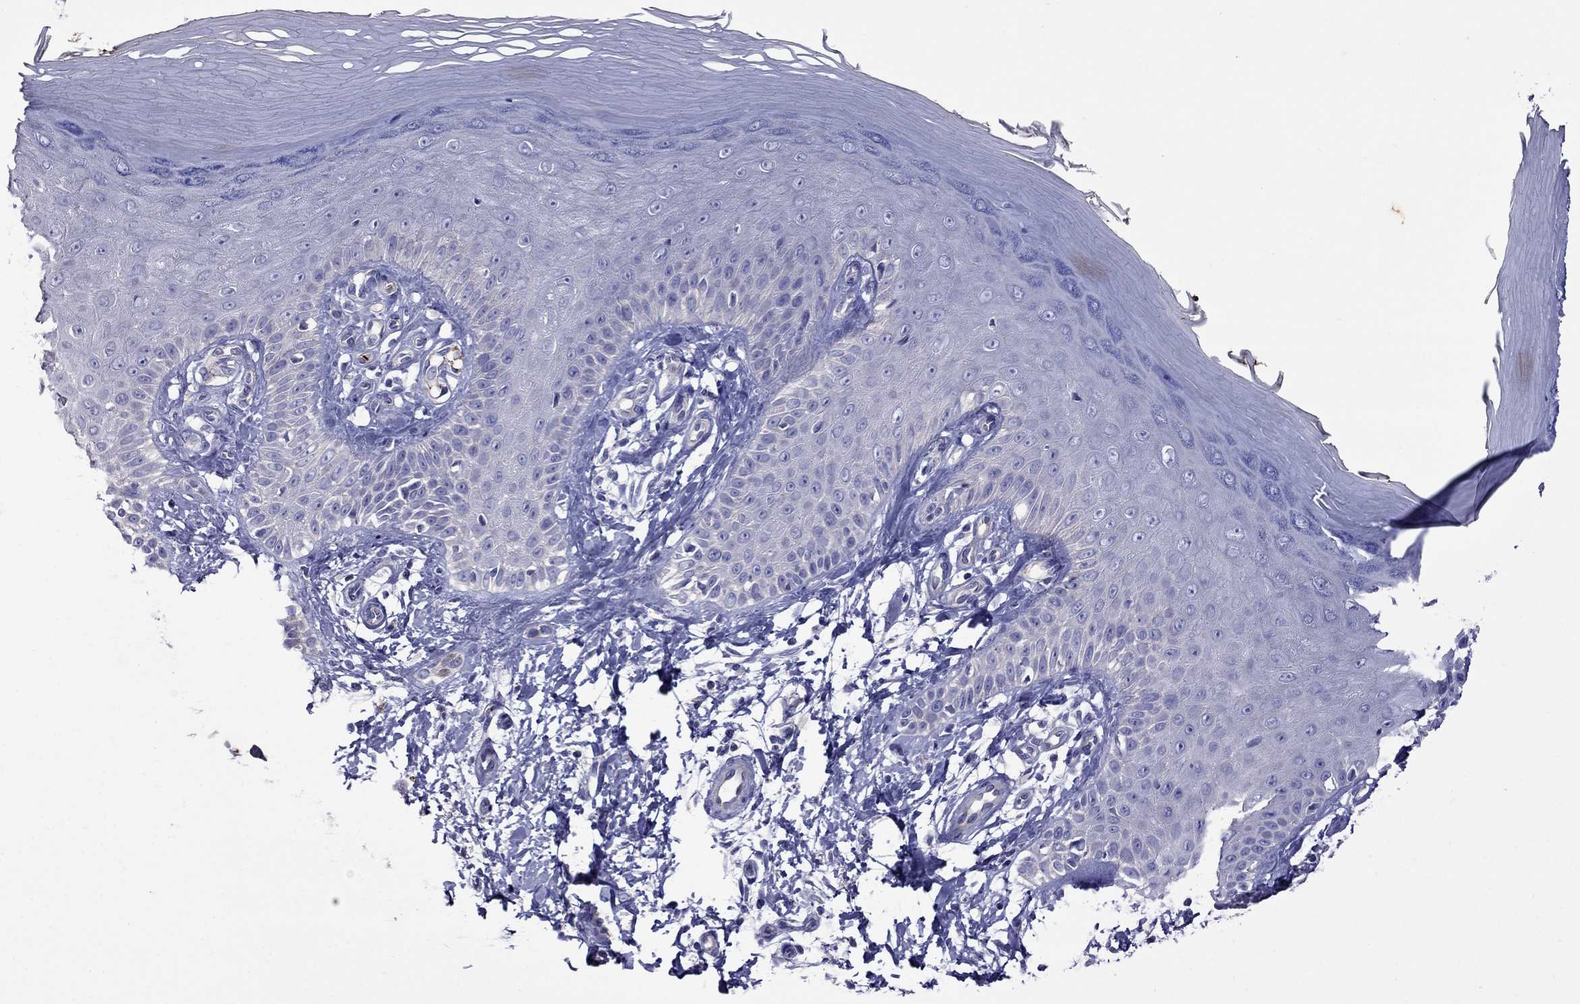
{"staining": {"intensity": "negative", "quantity": "none", "location": "none"}, "tissue": "skin", "cell_type": "Fibroblasts", "image_type": "normal", "snomed": [{"axis": "morphology", "description": "Normal tissue, NOS"}, {"axis": "morphology", "description": "Inflammation, NOS"}, {"axis": "morphology", "description": "Fibrosis, NOS"}, {"axis": "topography", "description": "Skin"}], "caption": "Immunohistochemistry (IHC) image of benign skin stained for a protein (brown), which shows no expression in fibroblasts.", "gene": "STAR", "patient": {"sex": "male", "age": 71}}